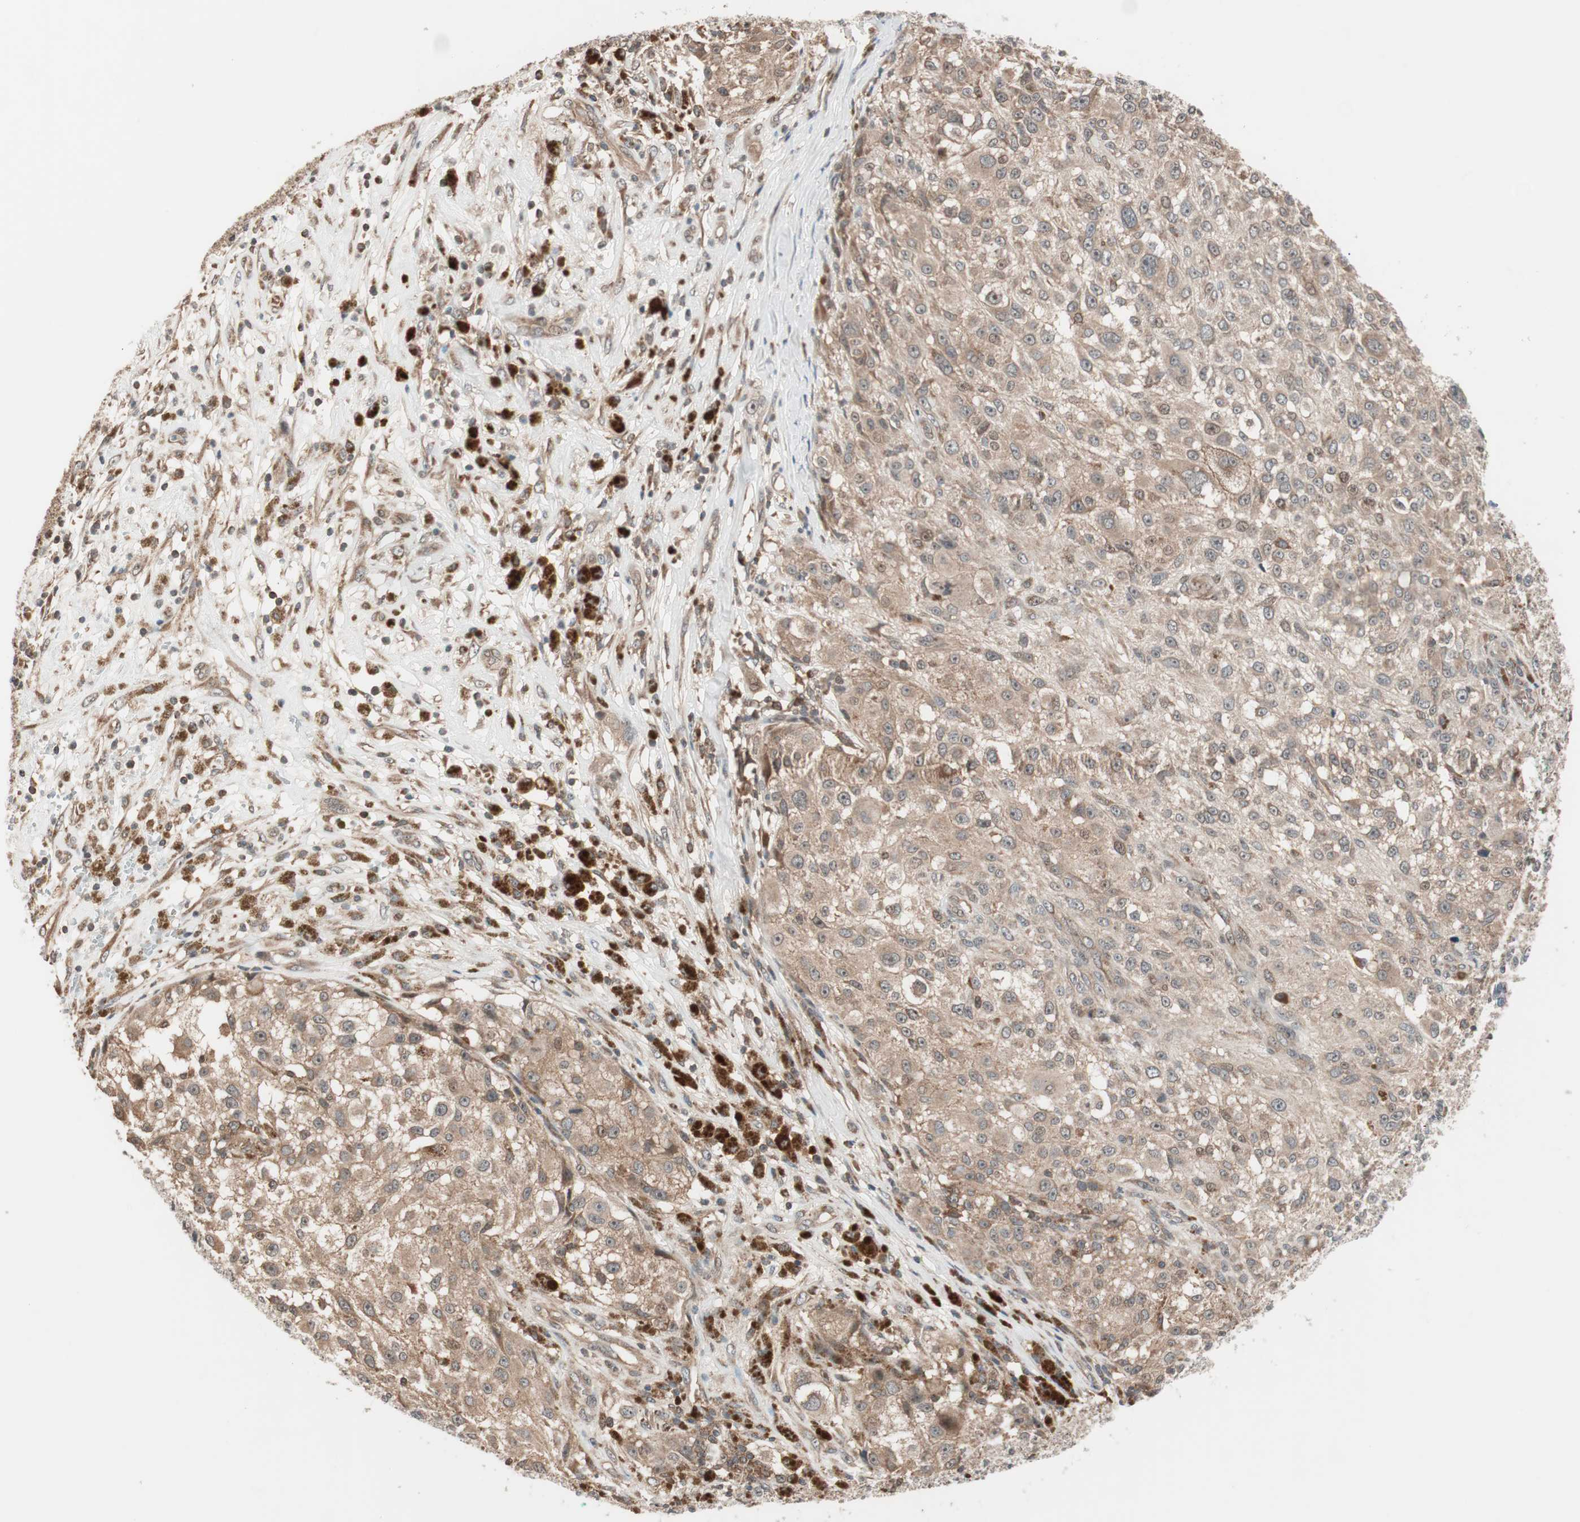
{"staining": {"intensity": "moderate", "quantity": ">75%", "location": "cytoplasmic/membranous"}, "tissue": "melanoma", "cell_type": "Tumor cells", "image_type": "cancer", "snomed": [{"axis": "morphology", "description": "Necrosis, NOS"}, {"axis": "morphology", "description": "Malignant melanoma, NOS"}, {"axis": "topography", "description": "Skin"}], "caption": "High-power microscopy captured an IHC photomicrograph of malignant melanoma, revealing moderate cytoplasmic/membranous expression in about >75% of tumor cells. (DAB (3,3'-diaminobenzidine) IHC with brightfield microscopy, high magnification).", "gene": "FBXO5", "patient": {"sex": "female", "age": 87}}